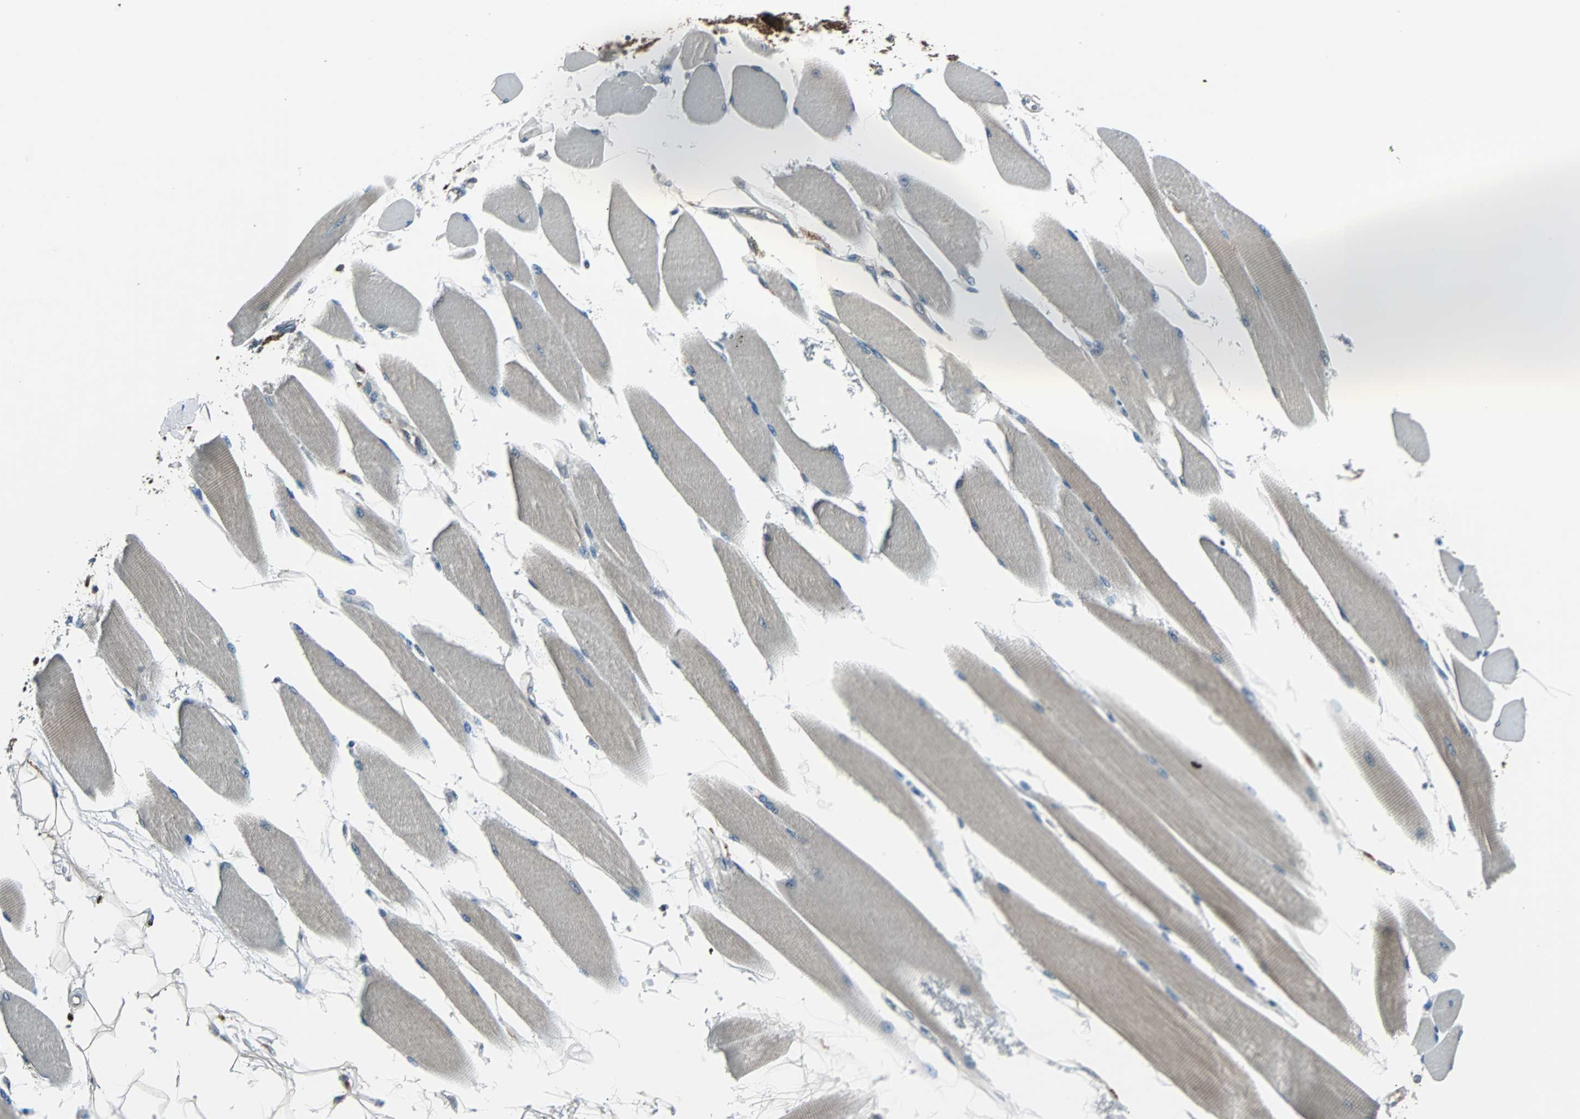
{"staining": {"intensity": "weak", "quantity": ">75%", "location": "cytoplasmic/membranous"}, "tissue": "skeletal muscle", "cell_type": "Myocytes", "image_type": "normal", "snomed": [{"axis": "morphology", "description": "Normal tissue, NOS"}, {"axis": "topography", "description": "Skeletal muscle"}, {"axis": "topography", "description": "Peripheral nerve tissue"}], "caption": "This histopathology image demonstrates IHC staining of benign skeletal muscle, with low weak cytoplasmic/membranous staining in approximately >75% of myocytes.", "gene": "ARF1", "patient": {"sex": "female", "age": 84}}